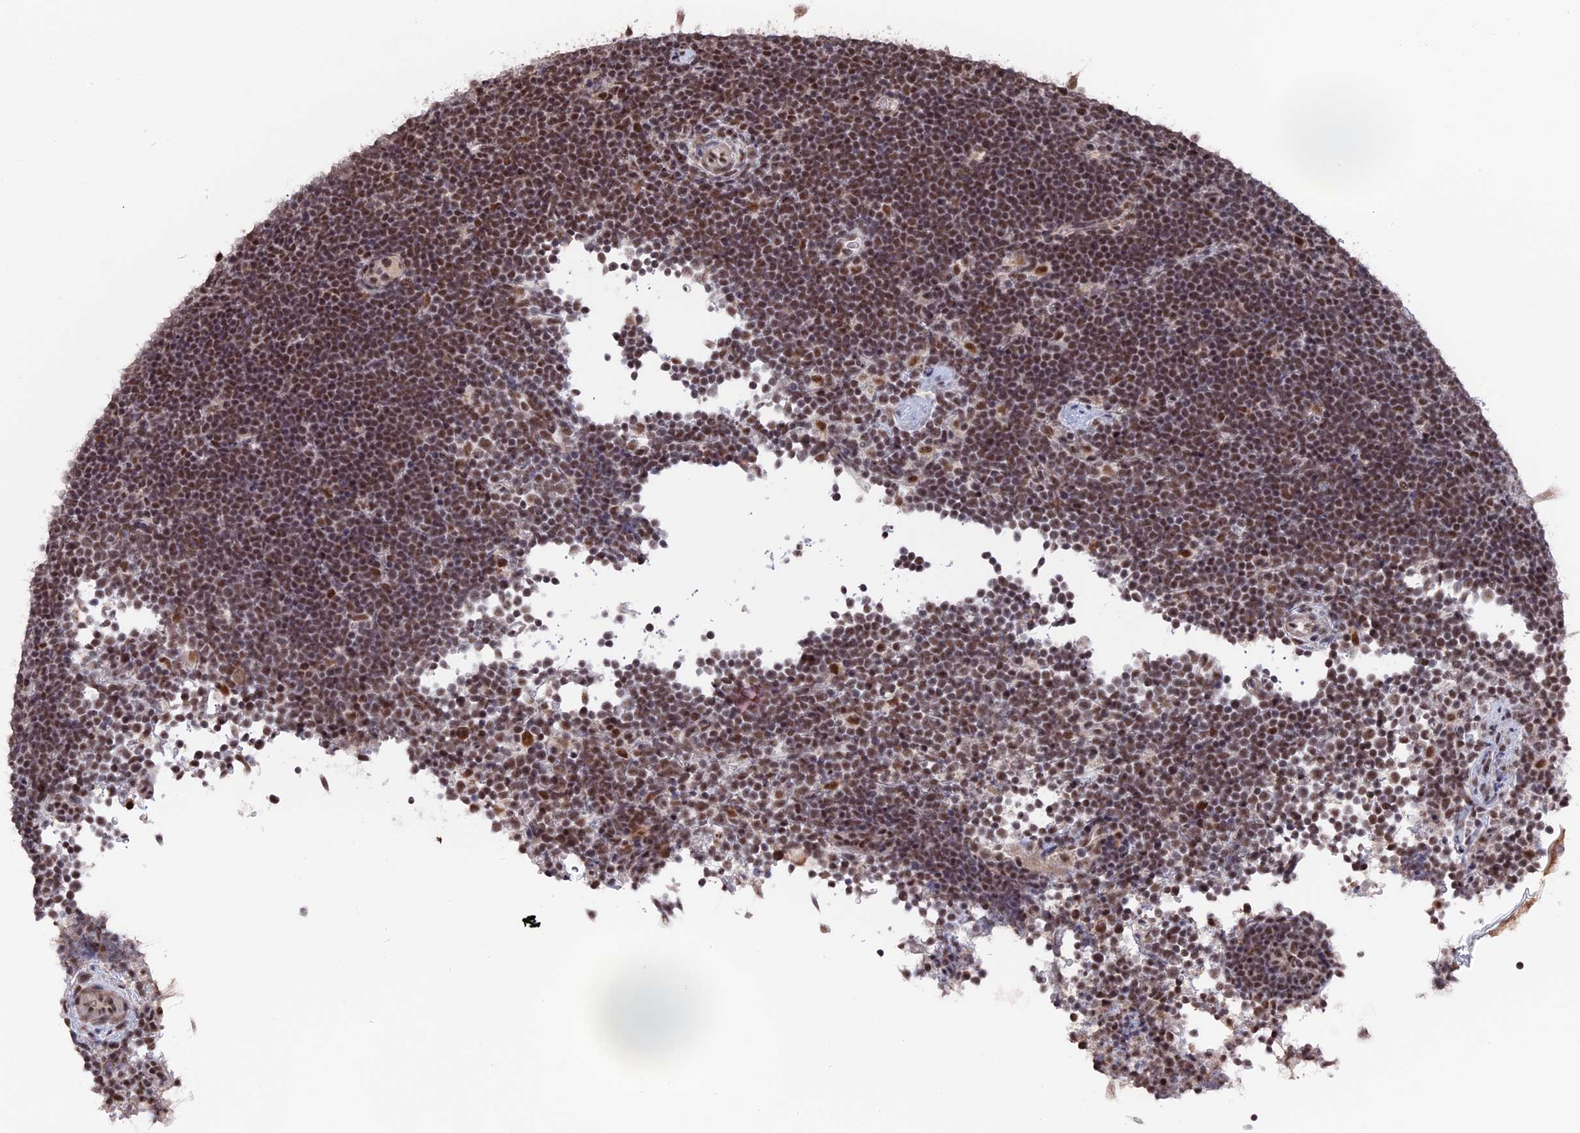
{"staining": {"intensity": "moderate", "quantity": ">75%", "location": "nuclear"}, "tissue": "lymphoma", "cell_type": "Tumor cells", "image_type": "cancer", "snomed": [{"axis": "morphology", "description": "Malignant lymphoma, non-Hodgkin's type, High grade"}, {"axis": "topography", "description": "Lymph node"}], "caption": "Brown immunohistochemical staining in human lymphoma exhibits moderate nuclear positivity in about >75% of tumor cells.", "gene": "SF3A2", "patient": {"sex": "male", "age": 13}}